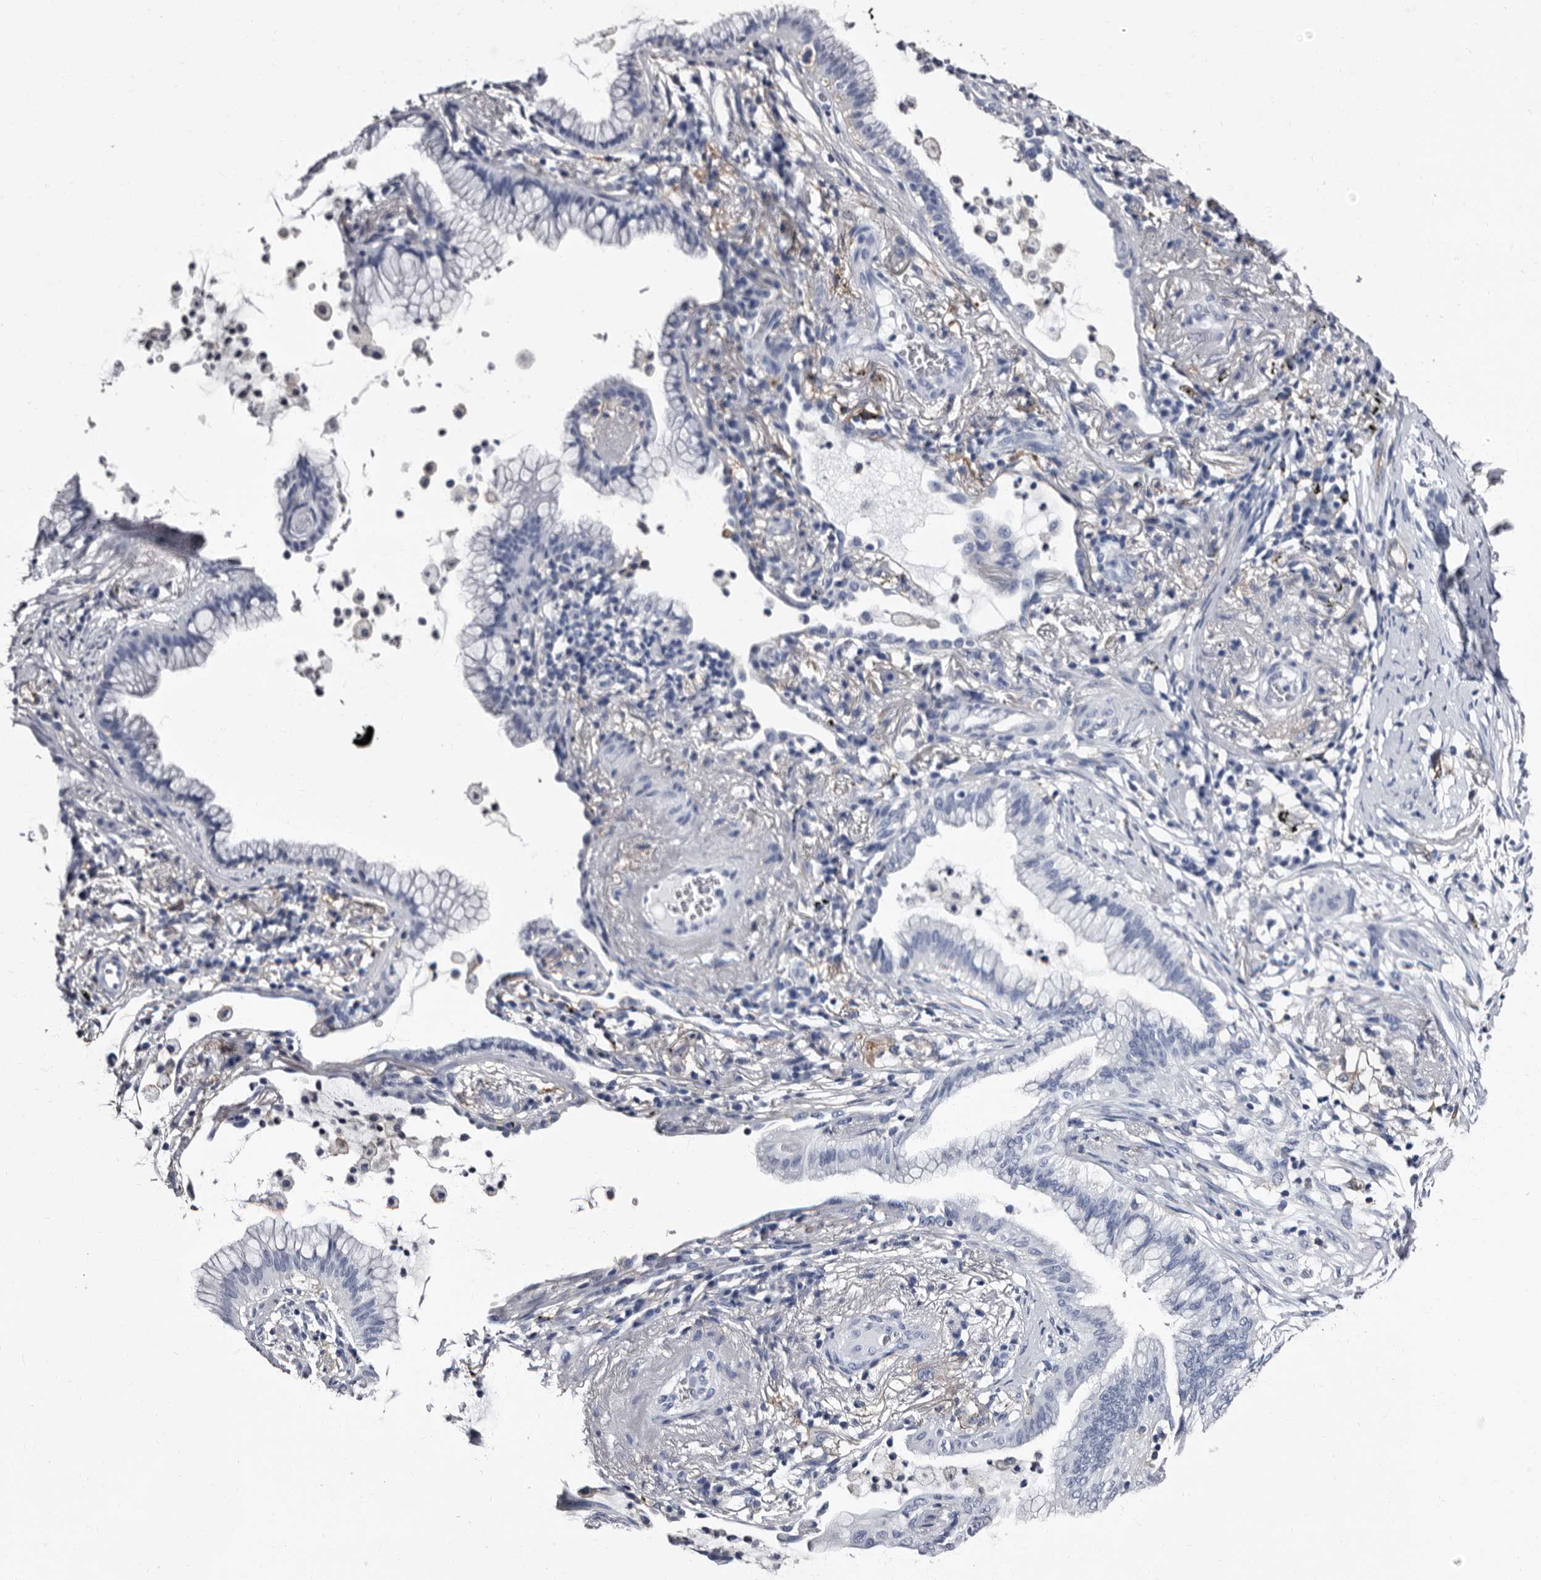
{"staining": {"intensity": "negative", "quantity": "none", "location": "none"}, "tissue": "lung cancer", "cell_type": "Tumor cells", "image_type": "cancer", "snomed": [{"axis": "morphology", "description": "Adenocarcinoma, NOS"}, {"axis": "topography", "description": "Lung"}], "caption": "A histopathology image of lung cancer stained for a protein reveals no brown staining in tumor cells.", "gene": "EPB41L3", "patient": {"sex": "female", "age": 70}}